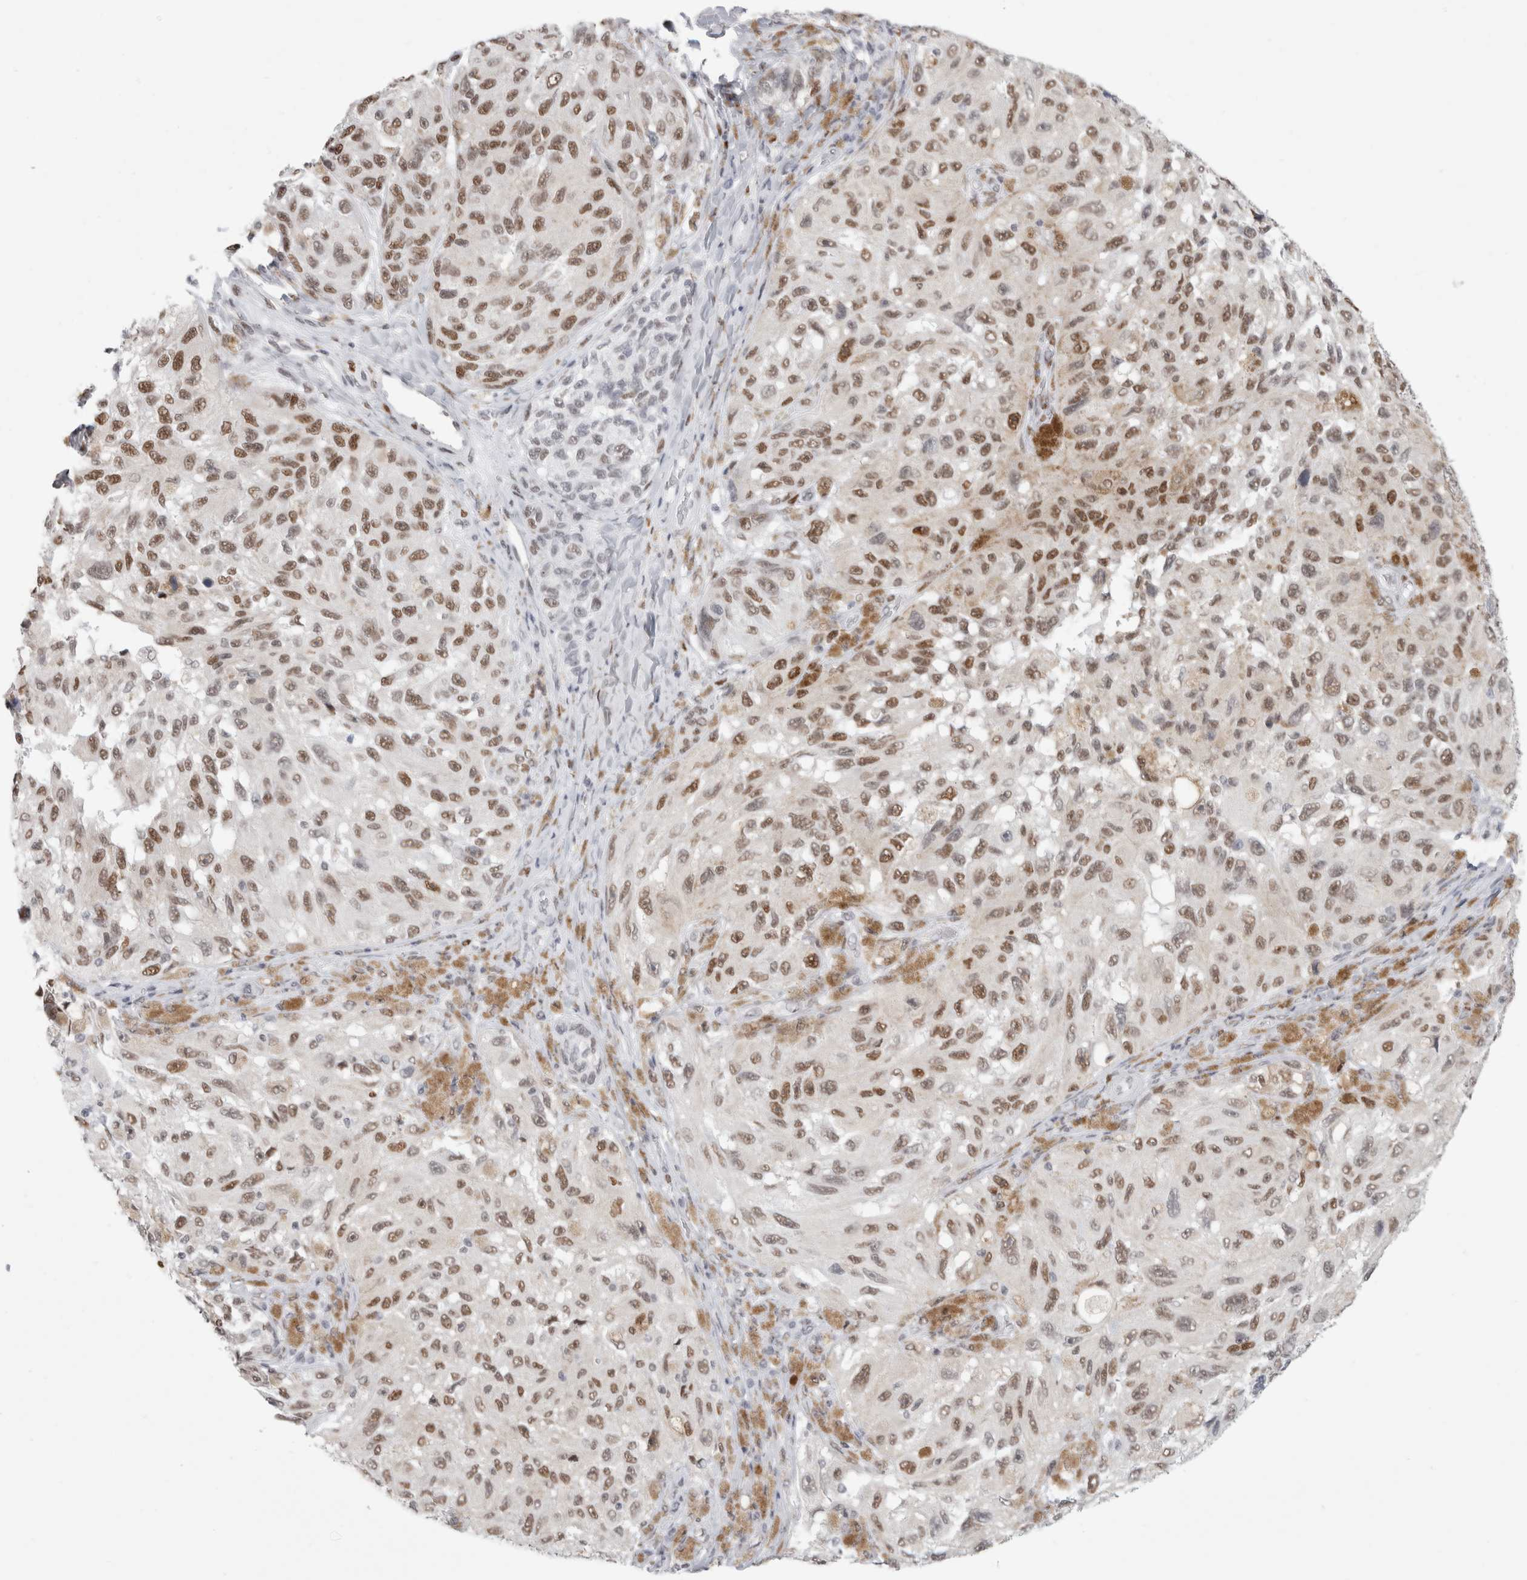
{"staining": {"intensity": "moderate", "quantity": "25%-75%", "location": "nuclear"}, "tissue": "melanoma", "cell_type": "Tumor cells", "image_type": "cancer", "snomed": [{"axis": "morphology", "description": "Malignant melanoma, NOS"}, {"axis": "topography", "description": "Skin"}], "caption": "Immunohistochemistry image of neoplastic tissue: melanoma stained using IHC shows medium levels of moderate protein expression localized specifically in the nuclear of tumor cells, appearing as a nuclear brown color.", "gene": "SMARCC1", "patient": {"sex": "female", "age": 73}}